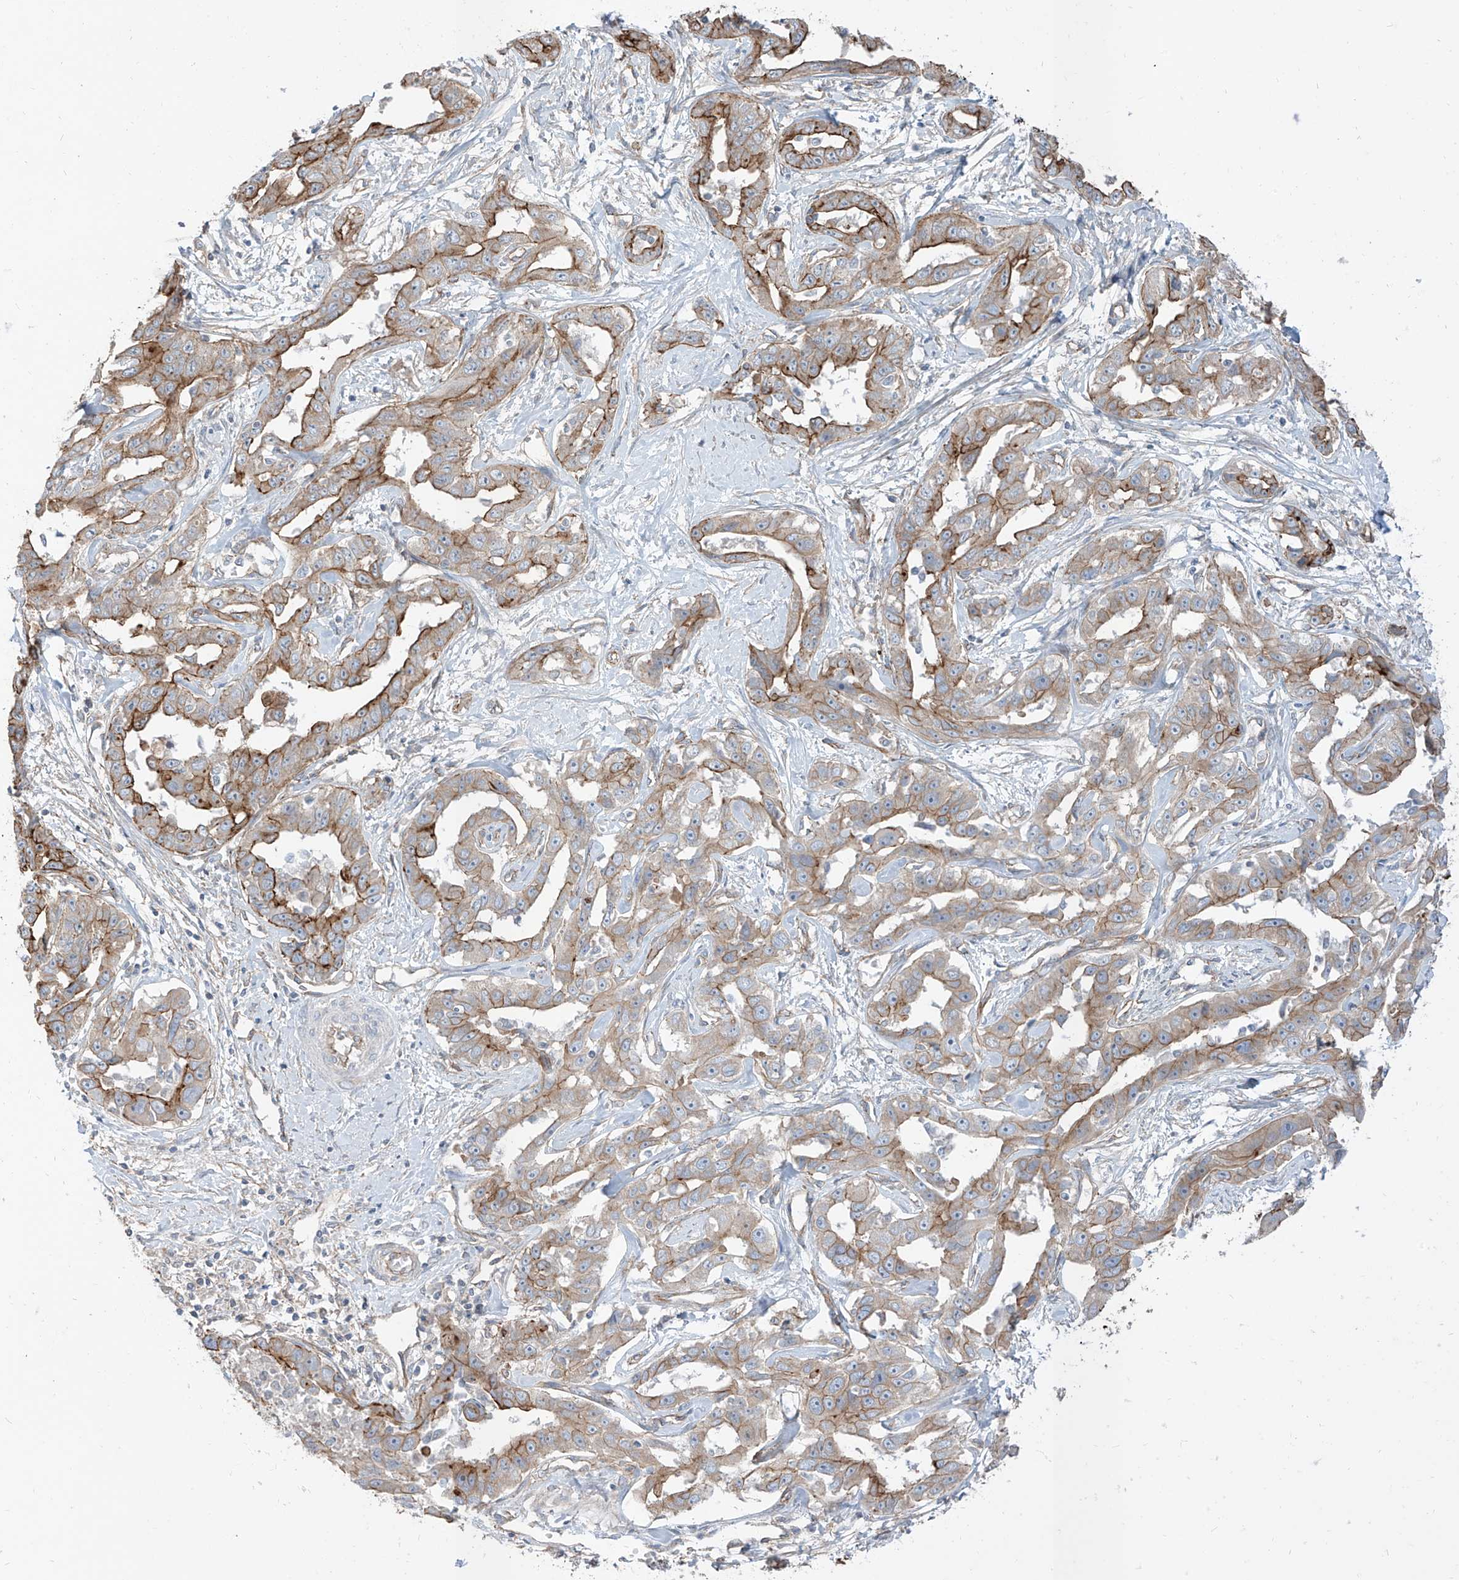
{"staining": {"intensity": "moderate", "quantity": "25%-75%", "location": "cytoplasmic/membranous"}, "tissue": "liver cancer", "cell_type": "Tumor cells", "image_type": "cancer", "snomed": [{"axis": "morphology", "description": "Cholangiocarcinoma"}, {"axis": "topography", "description": "Liver"}], "caption": "Liver cancer (cholangiocarcinoma) stained for a protein displays moderate cytoplasmic/membranous positivity in tumor cells.", "gene": "EPHX4", "patient": {"sex": "male", "age": 59}}